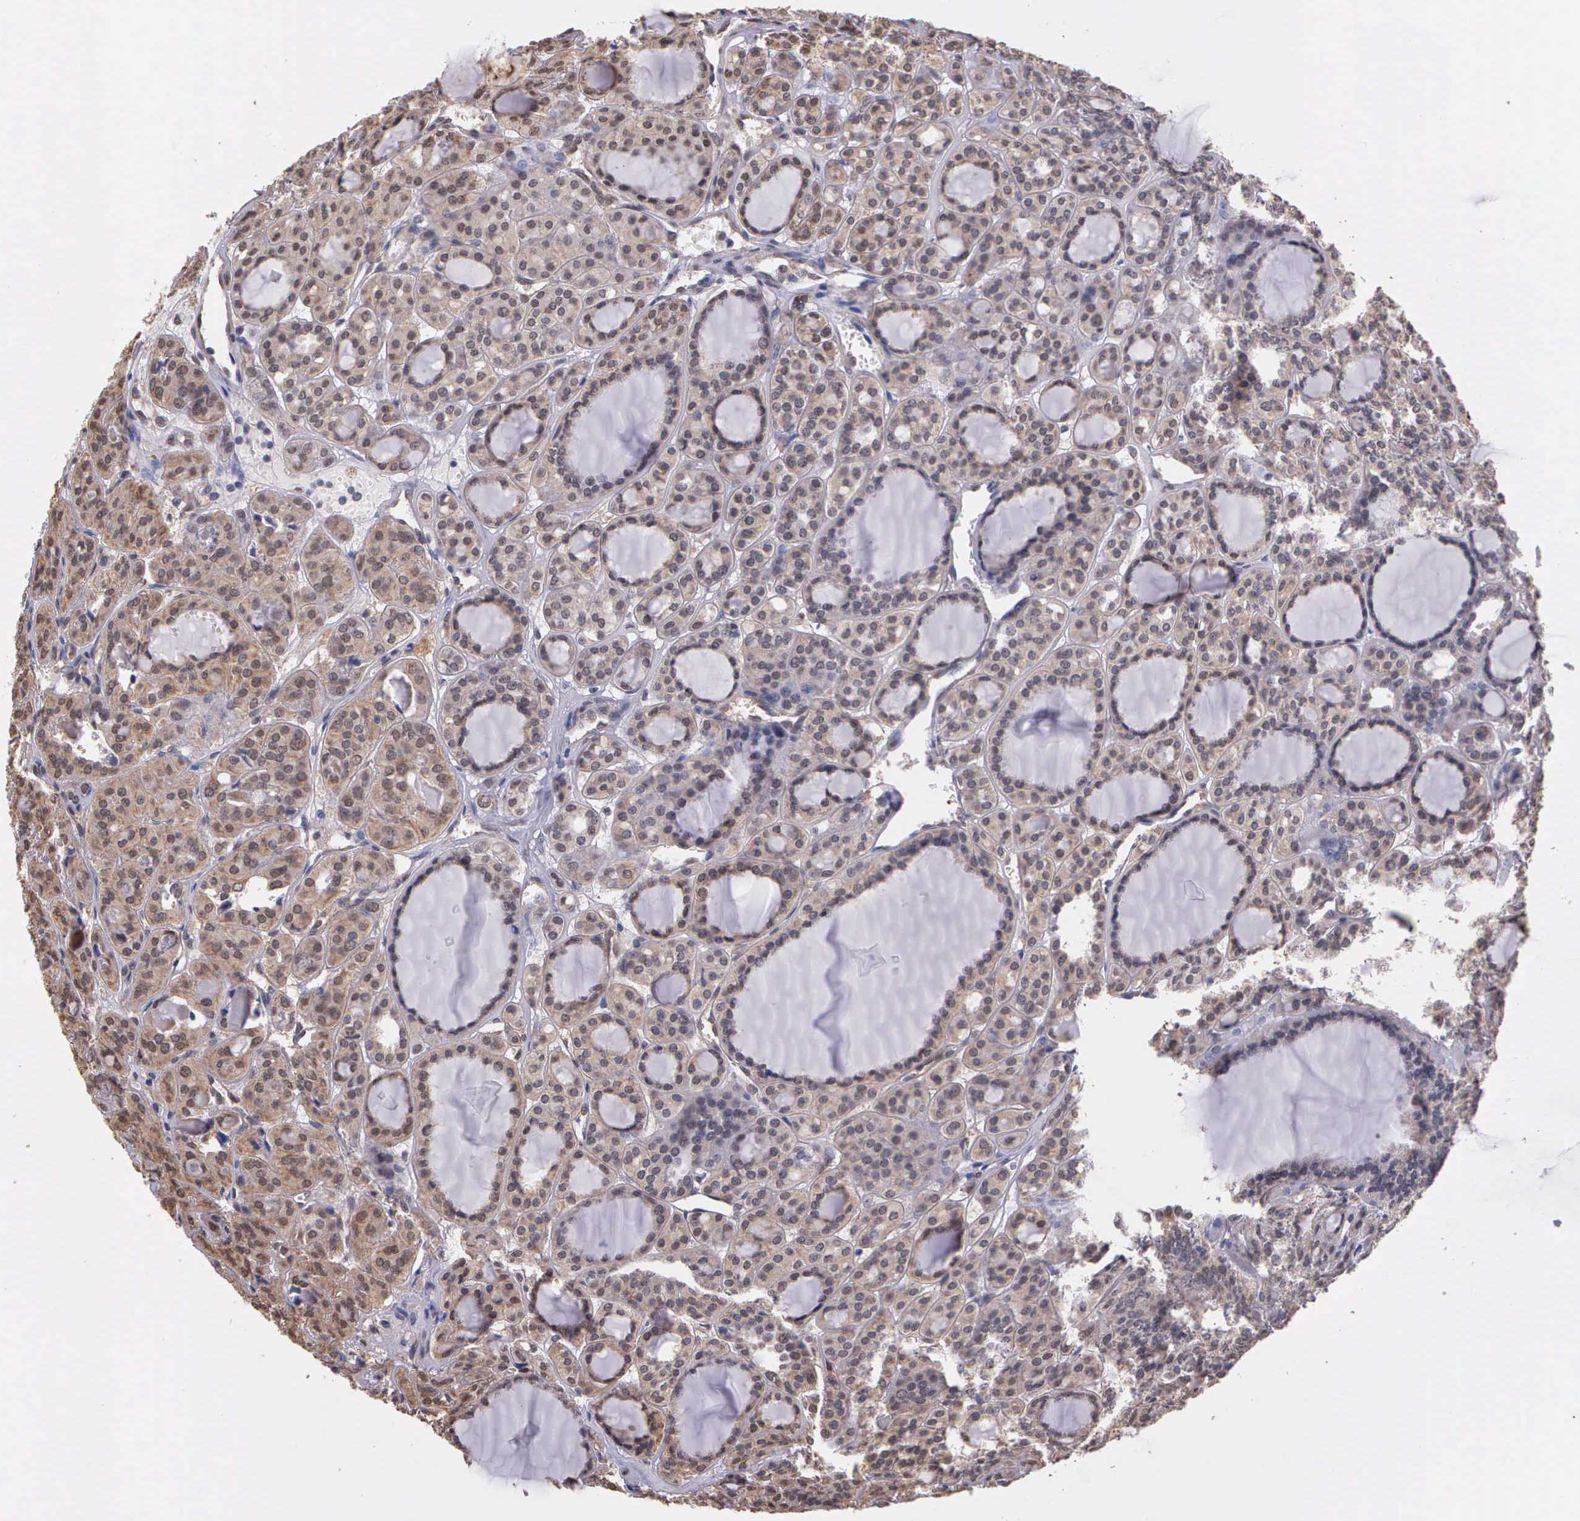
{"staining": {"intensity": "weak", "quantity": "25%-75%", "location": "cytoplasmic/membranous"}, "tissue": "thyroid cancer", "cell_type": "Tumor cells", "image_type": "cancer", "snomed": [{"axis": "morphology", "description": "Follicular adenoma carcinoma, NOS"}, {"axis": "topography", "description": "Thyroid gland"}], "caption": "Immunohistochemistry (IHC) photomicrograph of thyroid cancer (follicular adenoma carcinoma) stained for a protein (brown), which shows low levels of weak cytoplasmic/membranous expression in approximately 25%-75% of tumor cells.", "gene": "PSMC1", "patient": {"sex": "female", "age": 71}}